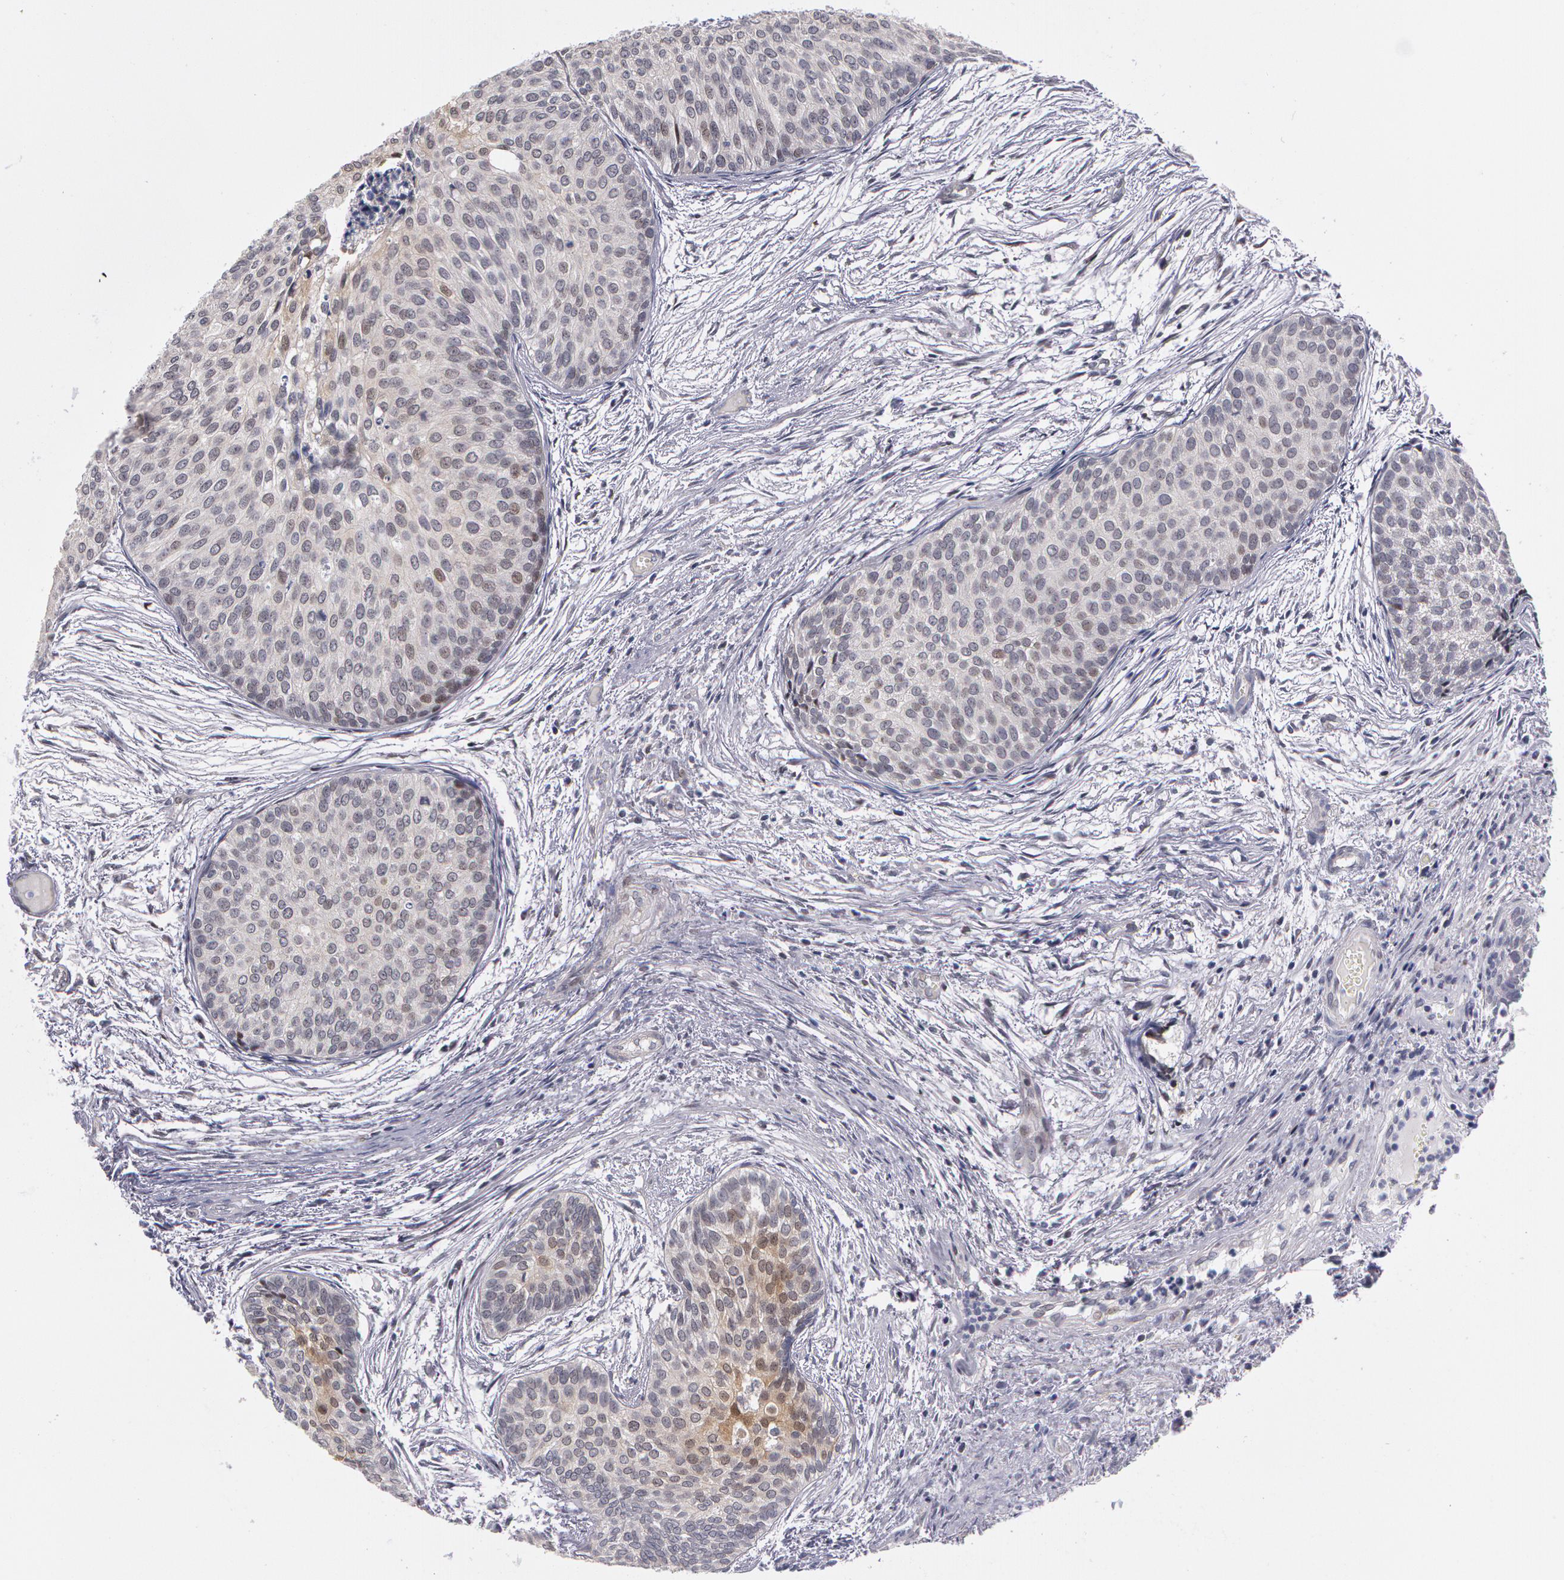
{"staining": {"intensity": "negative", "quantity": "none", "location": "none"}, "tissue": "urothelial cancer", "cell_type": "Tumor cells", "image_type": "cancer", "snomed": [{"axis": "morphology", "description": "Urothelial carcinoma, Low grade"}, {"axis": "topography", "description": "Urinary bladder"}], "caption": "The photomicrograph demonstrates no staining of tumor cells in urothelial carcinoma (low-grade).", "gene": "PRICKLE1", "patient": {"sex": "male", "age": 84}}